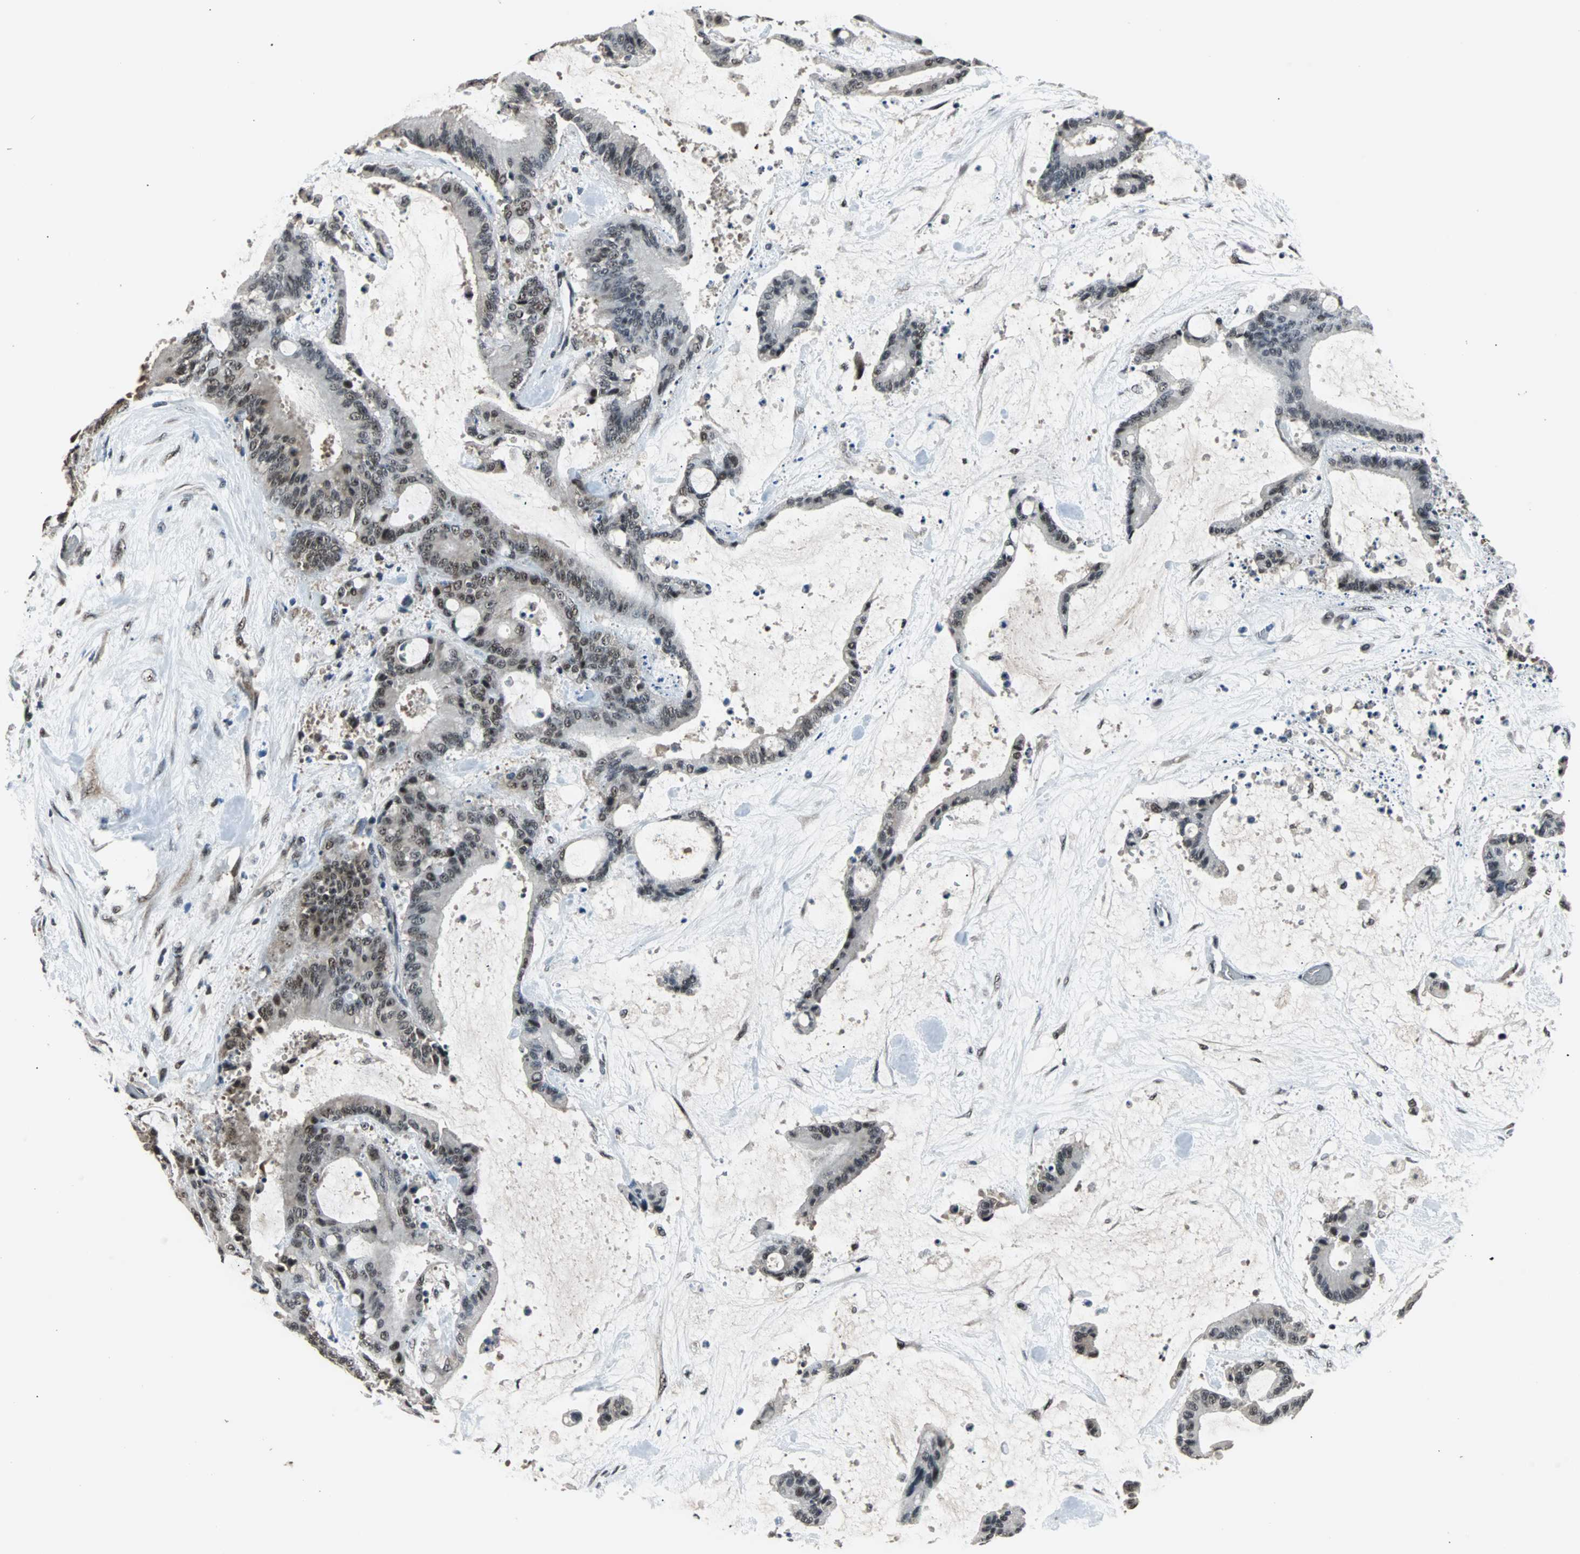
{"staining": {"intensity": "weak", "quantity": "<25%", "location": "nuclear"}, "tissue": "liver cancer", "cell_type": "Tumor cells", "image_type": "cancer", "snomed": [{"axis": "morphology", "description": "Cholangiocarcinoma"}, {"axis": "topography", "description": "Liver"}], "caption": "Immunohistochemistry image of neoplastic tissue: liver cancer stained with DAB (3,3'-diaminobenzidine) reveals no significant protein expression in tumor cells.", "gene": "USP28", "patient": {"sex": "female", "age": 73}}